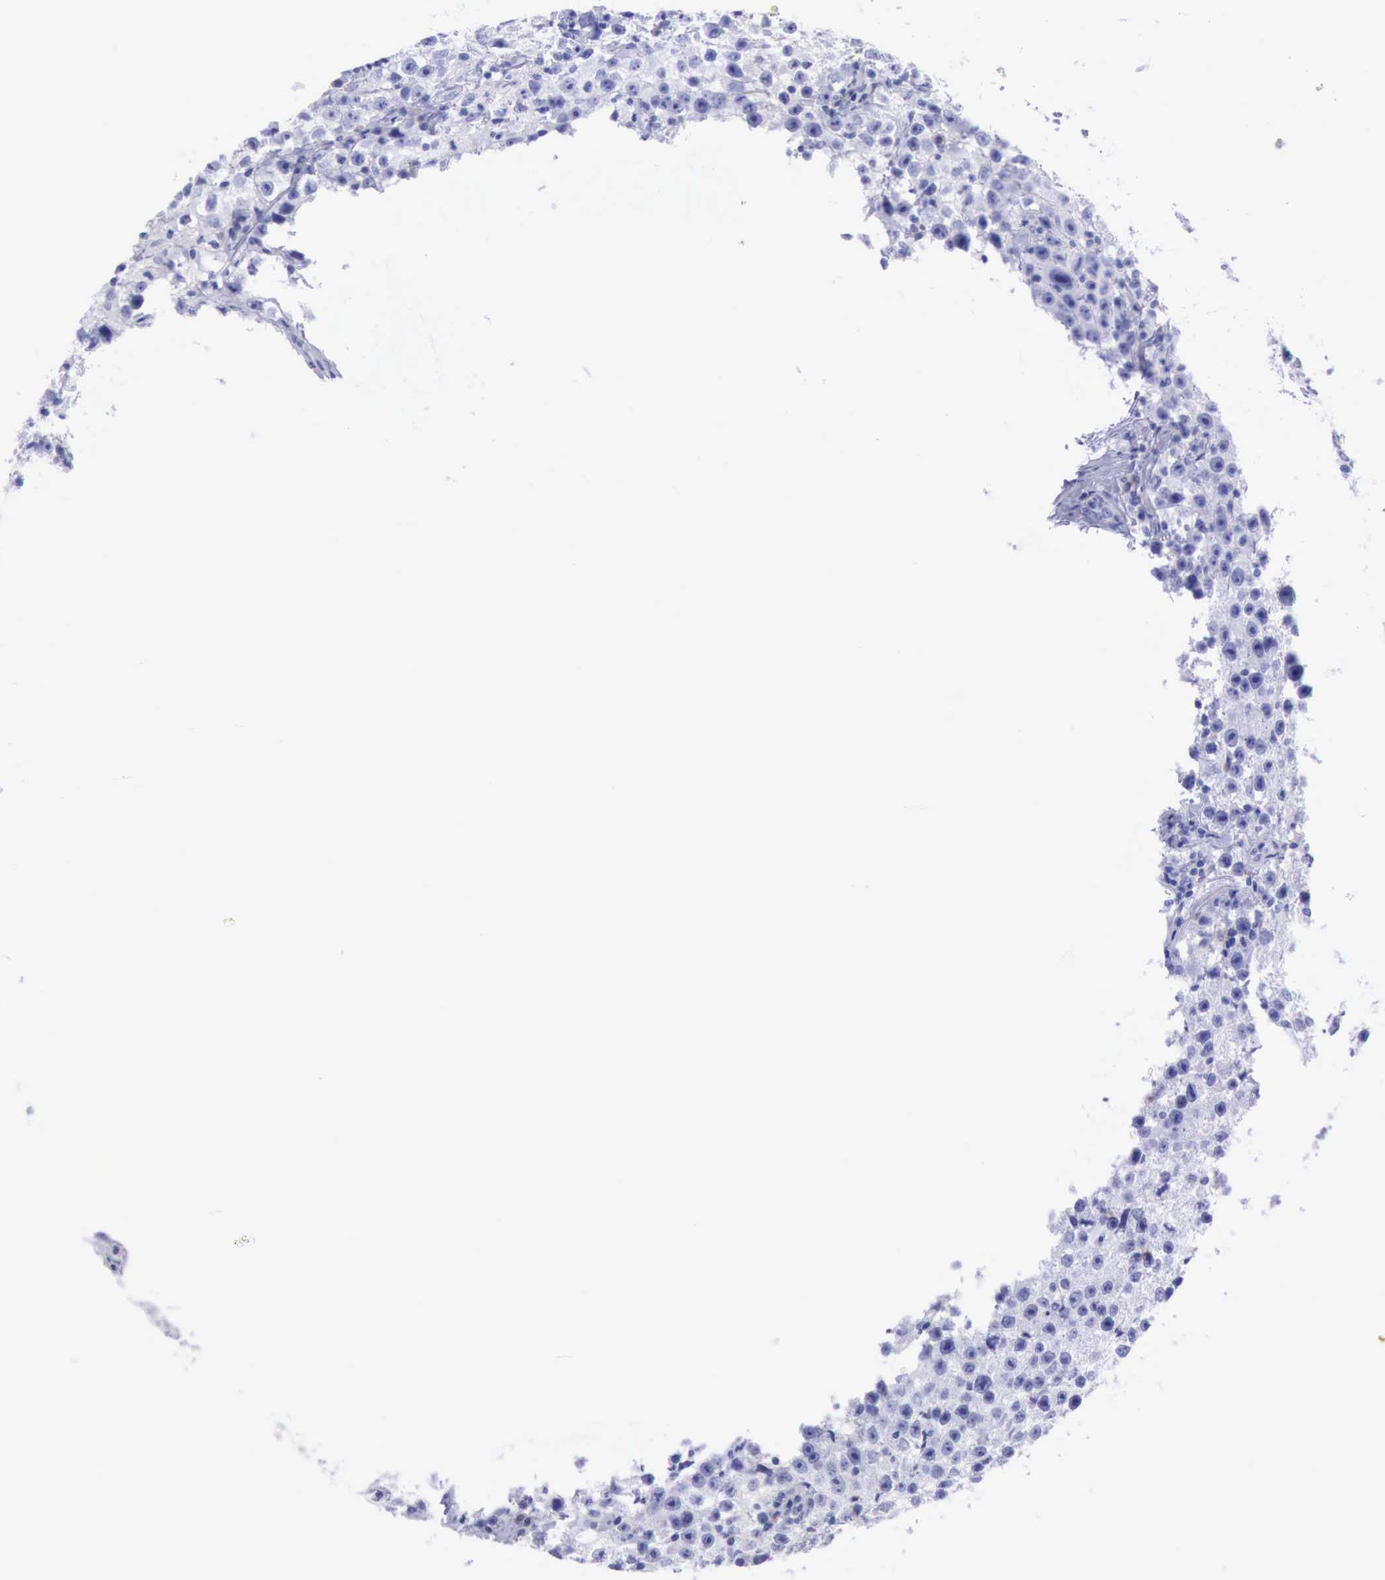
{"staining": {"intensity": "negative", "quantity": "none", "location": "none"}, "tissue": "testis cancer", "cell_type": "Tumor cells", "image_type": "cancer", "snomed": [{"axis": "morphology", "description": "Seminoma, NOS"}, {"axis": "topography", "description": "Testis"}], "caption": "Micrograph shows no protein staining in tumor cells of testis cancer tissue. (DAB immunohistochemistry, high magnification).", "gene": "KRT8", "patient": {"sex": "male", "age": 35}}